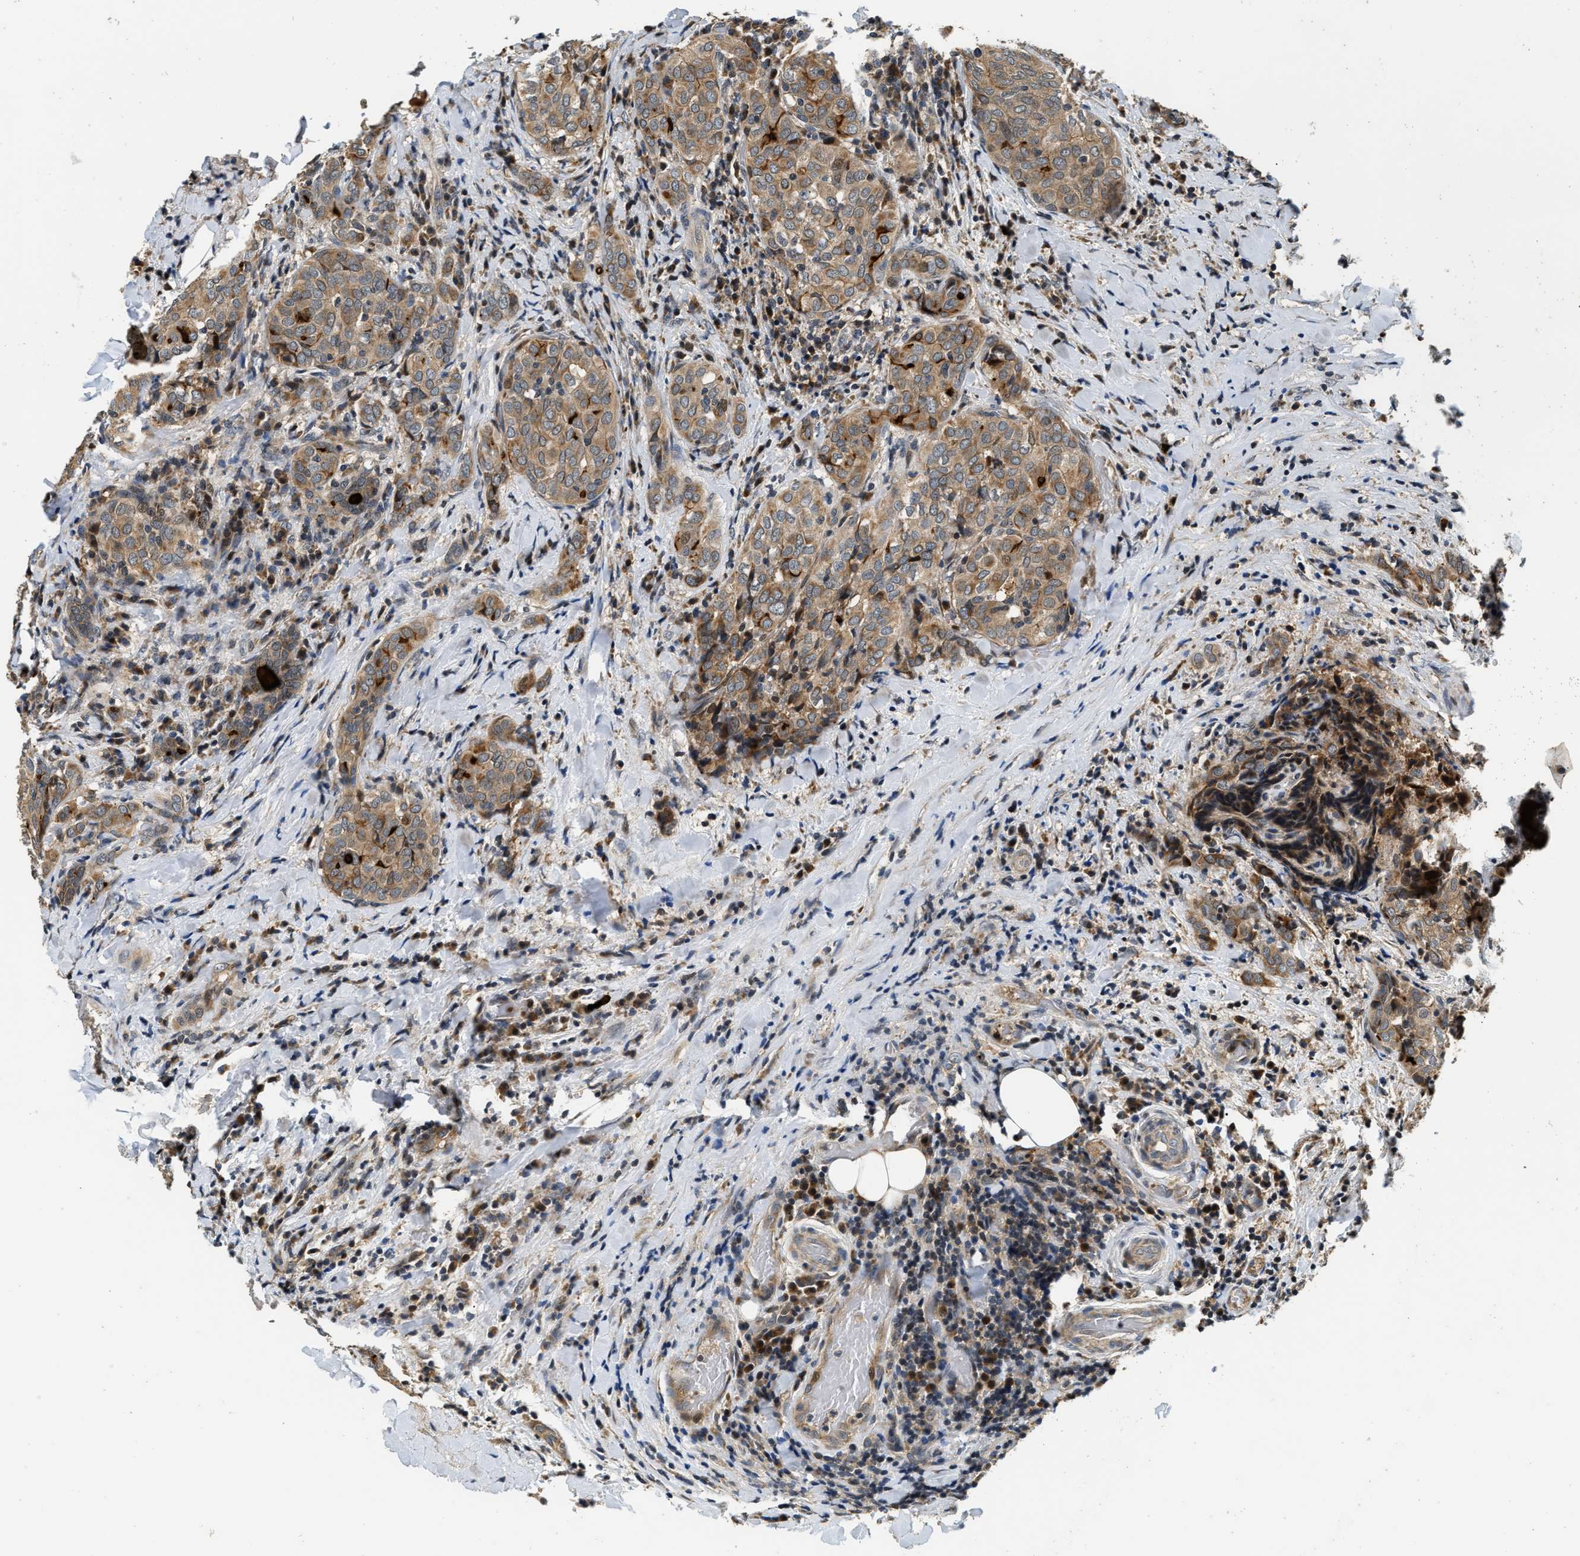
{"staining": {"intensity": "moderate", "quantity": ">75%", "location": "cytoplasmic/membranous"}, "tissue": "thyroid cancer", "cell_type": "Tumor cells", "image_type": "cancer", "snomed": [{"axis": "morphology", "description": "Normal tissue, NOS"}, {"axis": "morphology", "description": "Papillary adenocarcinoma, NOS"}, {"axis": "topography", "description": "Thyroid gland"}], "caption": "Thyroid cancer (papillary adenocarcinoma) stained with DAB (3,3'-diaminobenzidine) immunohistochemistry displays medium levels of moderate cytoplasmic/membranous positivity in approximately >75% of tumor cells.", "gene": "EXTL2", "patient": {"sex": "female", "age": 30}}